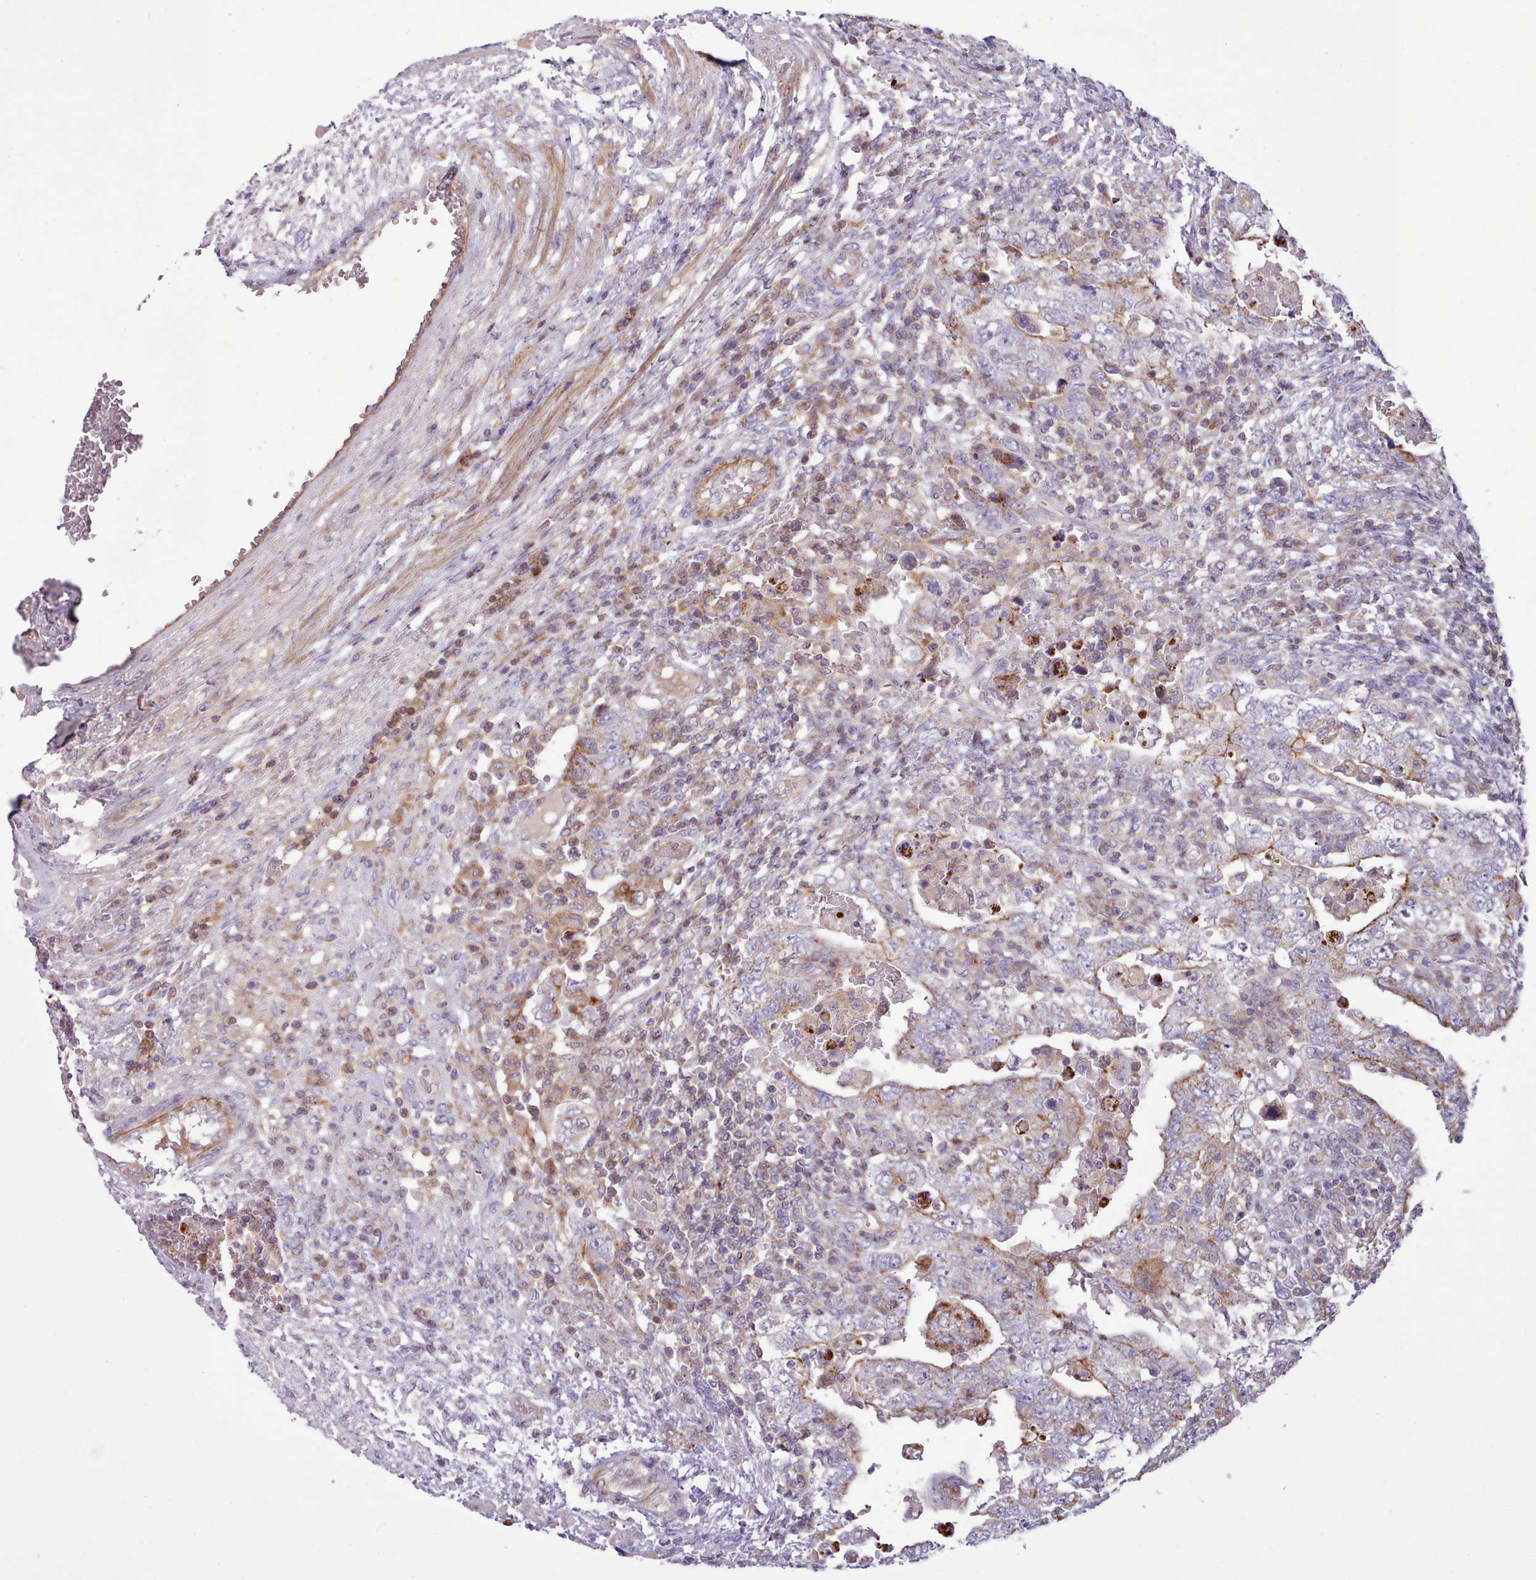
{"staining": {"intensity": "moderate", "quantity": "25%-75%", "location": "cytoplasmic/membranous"}, "tissue": "testis cancer", "cell_type": "Tumor cells", "image_type": "cancer", "snomed": [{"axis": "morphology", "description": "Carcinoma, Embryonal, NOS"}, {"axis": "topography", "description": "Testis"}], "caption": "Embryonal carcinoma (testis) tissue exhibits moderate cytoplasmic/membranous staining in approximately 25%-75% of tumor cells", "gene": "TENT4B", "patient": {"sex": "male", "age": 26}}